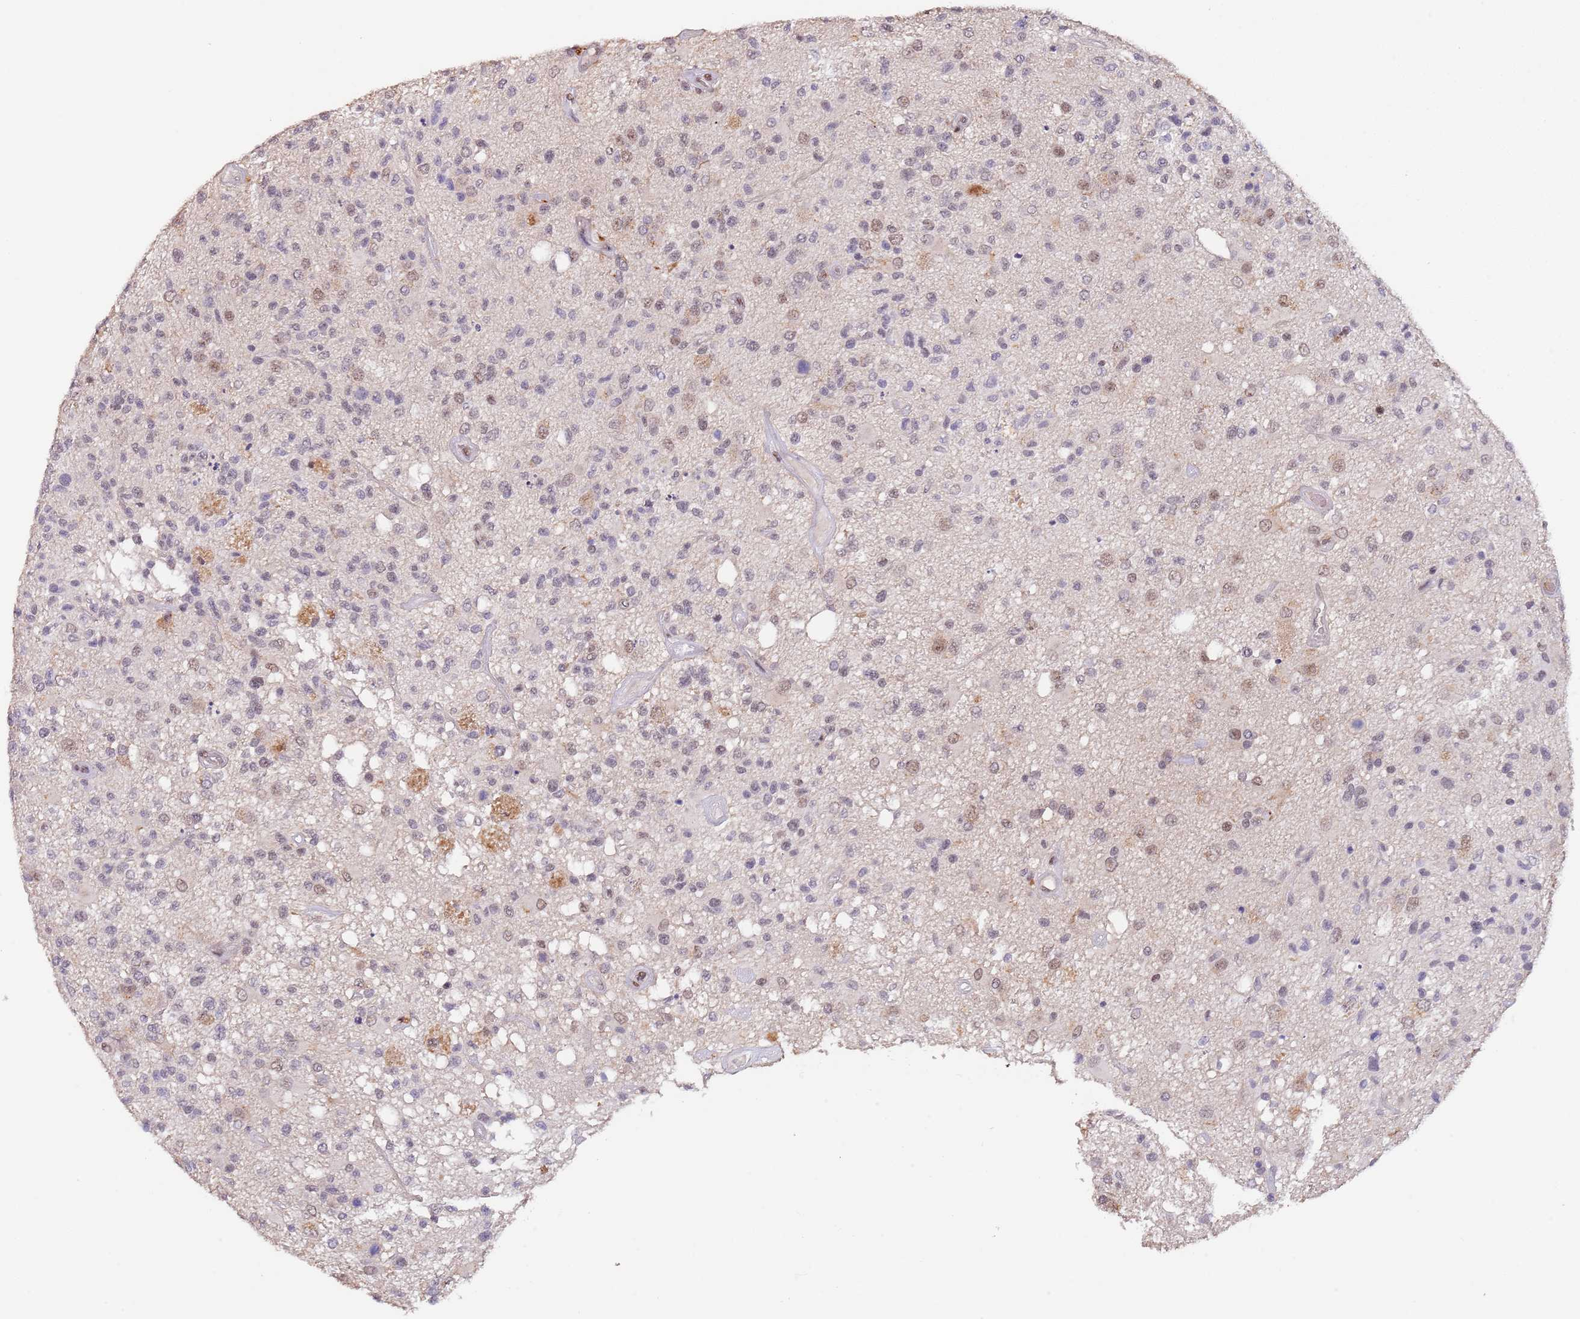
{"staining": {"intensity": "negative", "quantity": "none", "location": "none"}, "tissue": "glioma", "cell_type": "Tumor cells", "image_type": "cancer", "snomed": [{"axis": "morphology", "description": "Glioma, malignant, High grade"}, {"axis": "morphology", "description": "Glioblastoma, NOS"}, {"axis": "topography", "description": "Brain"}], "caption": "High power microscopy photomicrograph of an immunohistochemistry image of glioma, revealing no significant positivity in tumor cells.", "gene": "CIZ1", "patient": {"sex": "male", "age": 60}}